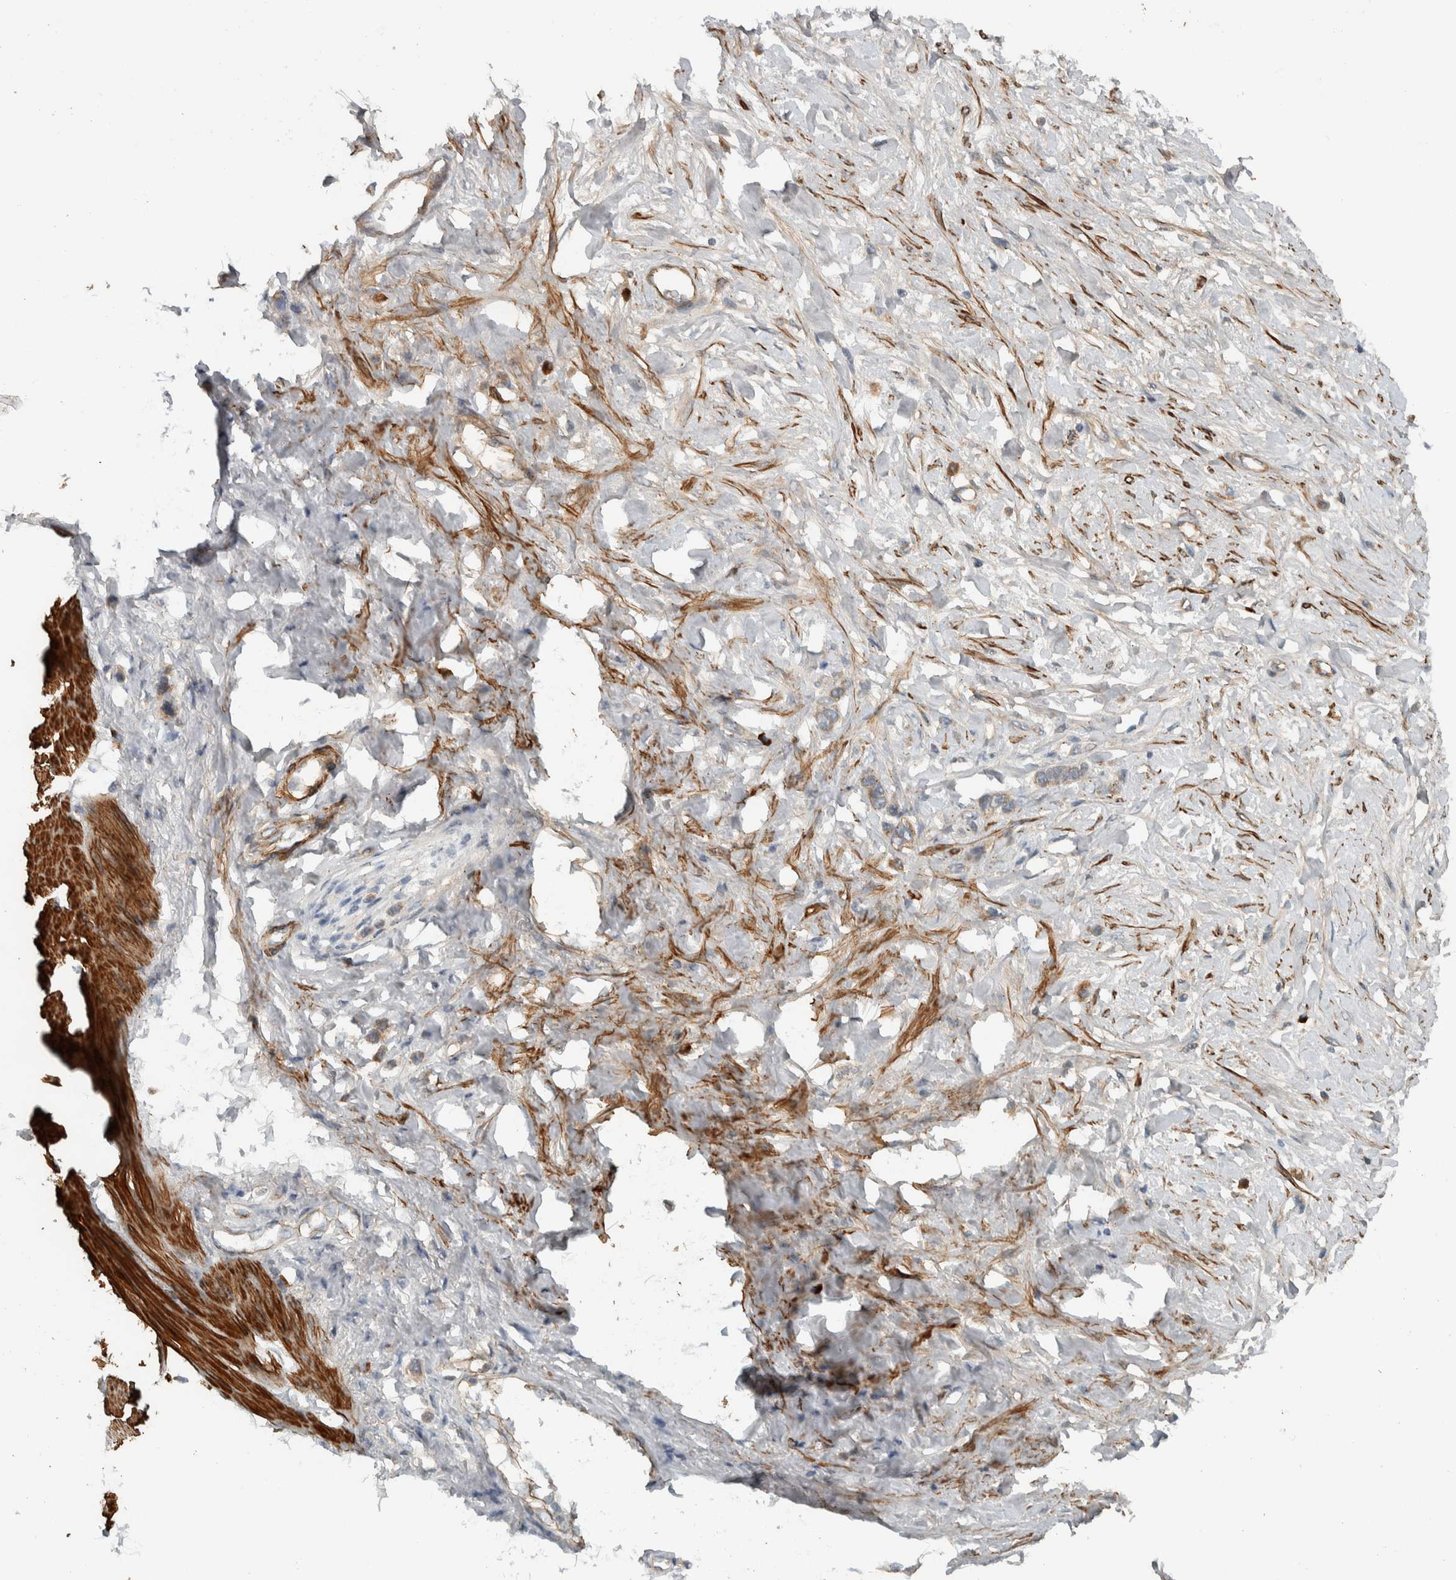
{"staining": {"intensity": "weak", "quantity": ">75%", "location": "cytoplasmic/membranous"}, "tissue": "stomach cancer", "cell_type": "Tumor cells", "image_type": "cancer", "snomed": [{"axis": "morphology", "description": "Adenocarcinoma, NOS"}, {"axis": "topography", "description": "Stomach"}], "caption": "Stomach adenocarcinoma stained with a brown dye reveals weak cytoplasmic/membranous positive positivity in approximately >75% of tumor cells.", "gene": "LBHD1", "patient": {"sex": "female", "age": 65}}